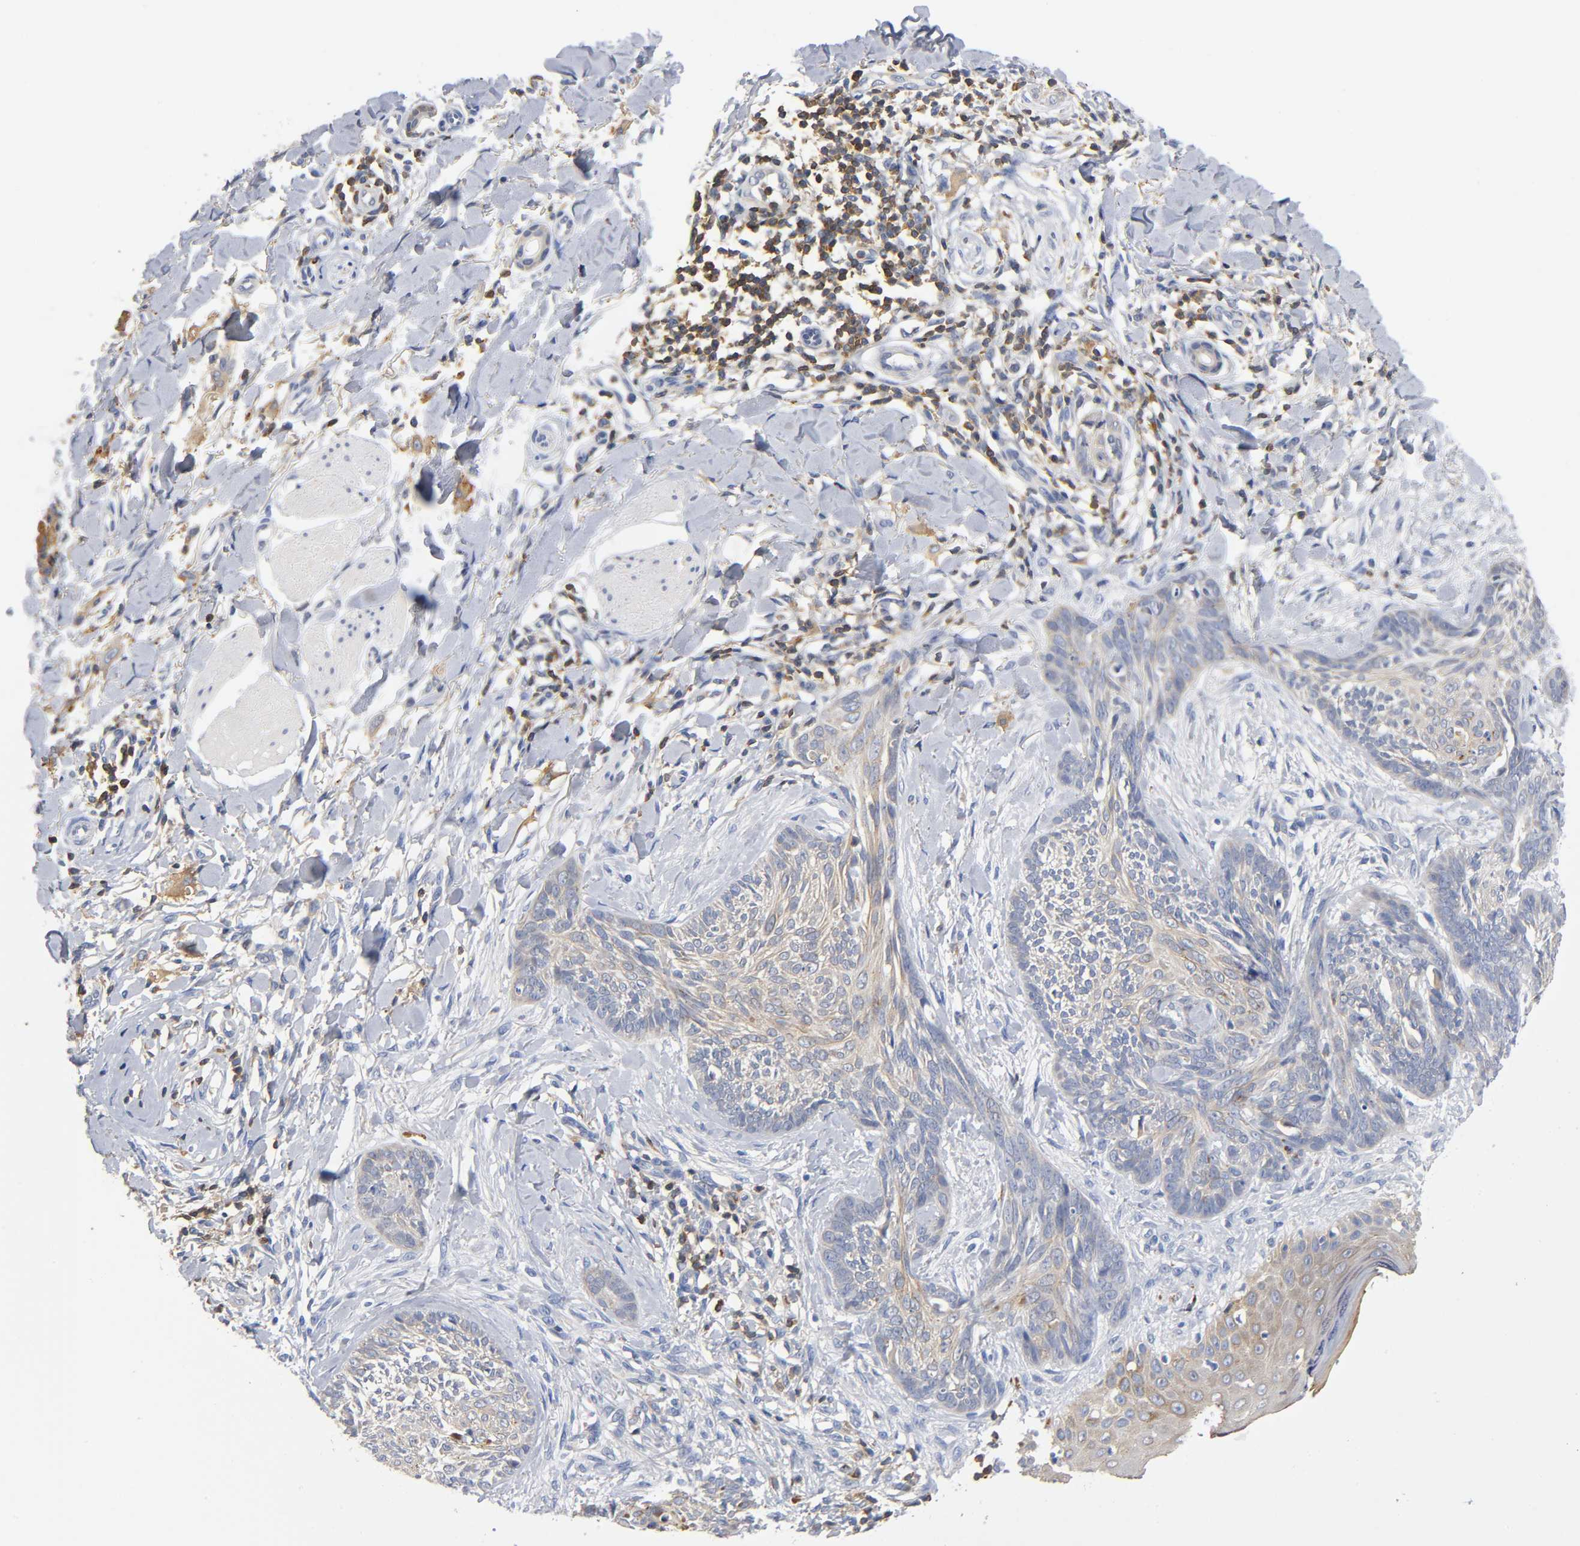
{"staining": {"intensity": "weak", "quantity": "25%-75%", "location": "cytoplasmic/membranous"}, "tissue": "skin cancer", "cell_type": "Tumor cells", "image_type": "cancer", "snomed": [{"axis": "morphology", "description": "Normal tissue, NOS"}, {"axis": "morphology", "description": "Basal cell carcinoma"}, {"axis": "topography", "description": "Skin"}], "caption": "Basal cell carcinoma (skin) was stained to show a protein in brown. There is low levels of weak cytoplasmic/membranous staining in approximately 25%-75% of tumor cells. (Brightfield microscopy of DAB IHC at high magnification).", "gene": "UCKL1", "patient": {"sex": "male", "age": 71}}